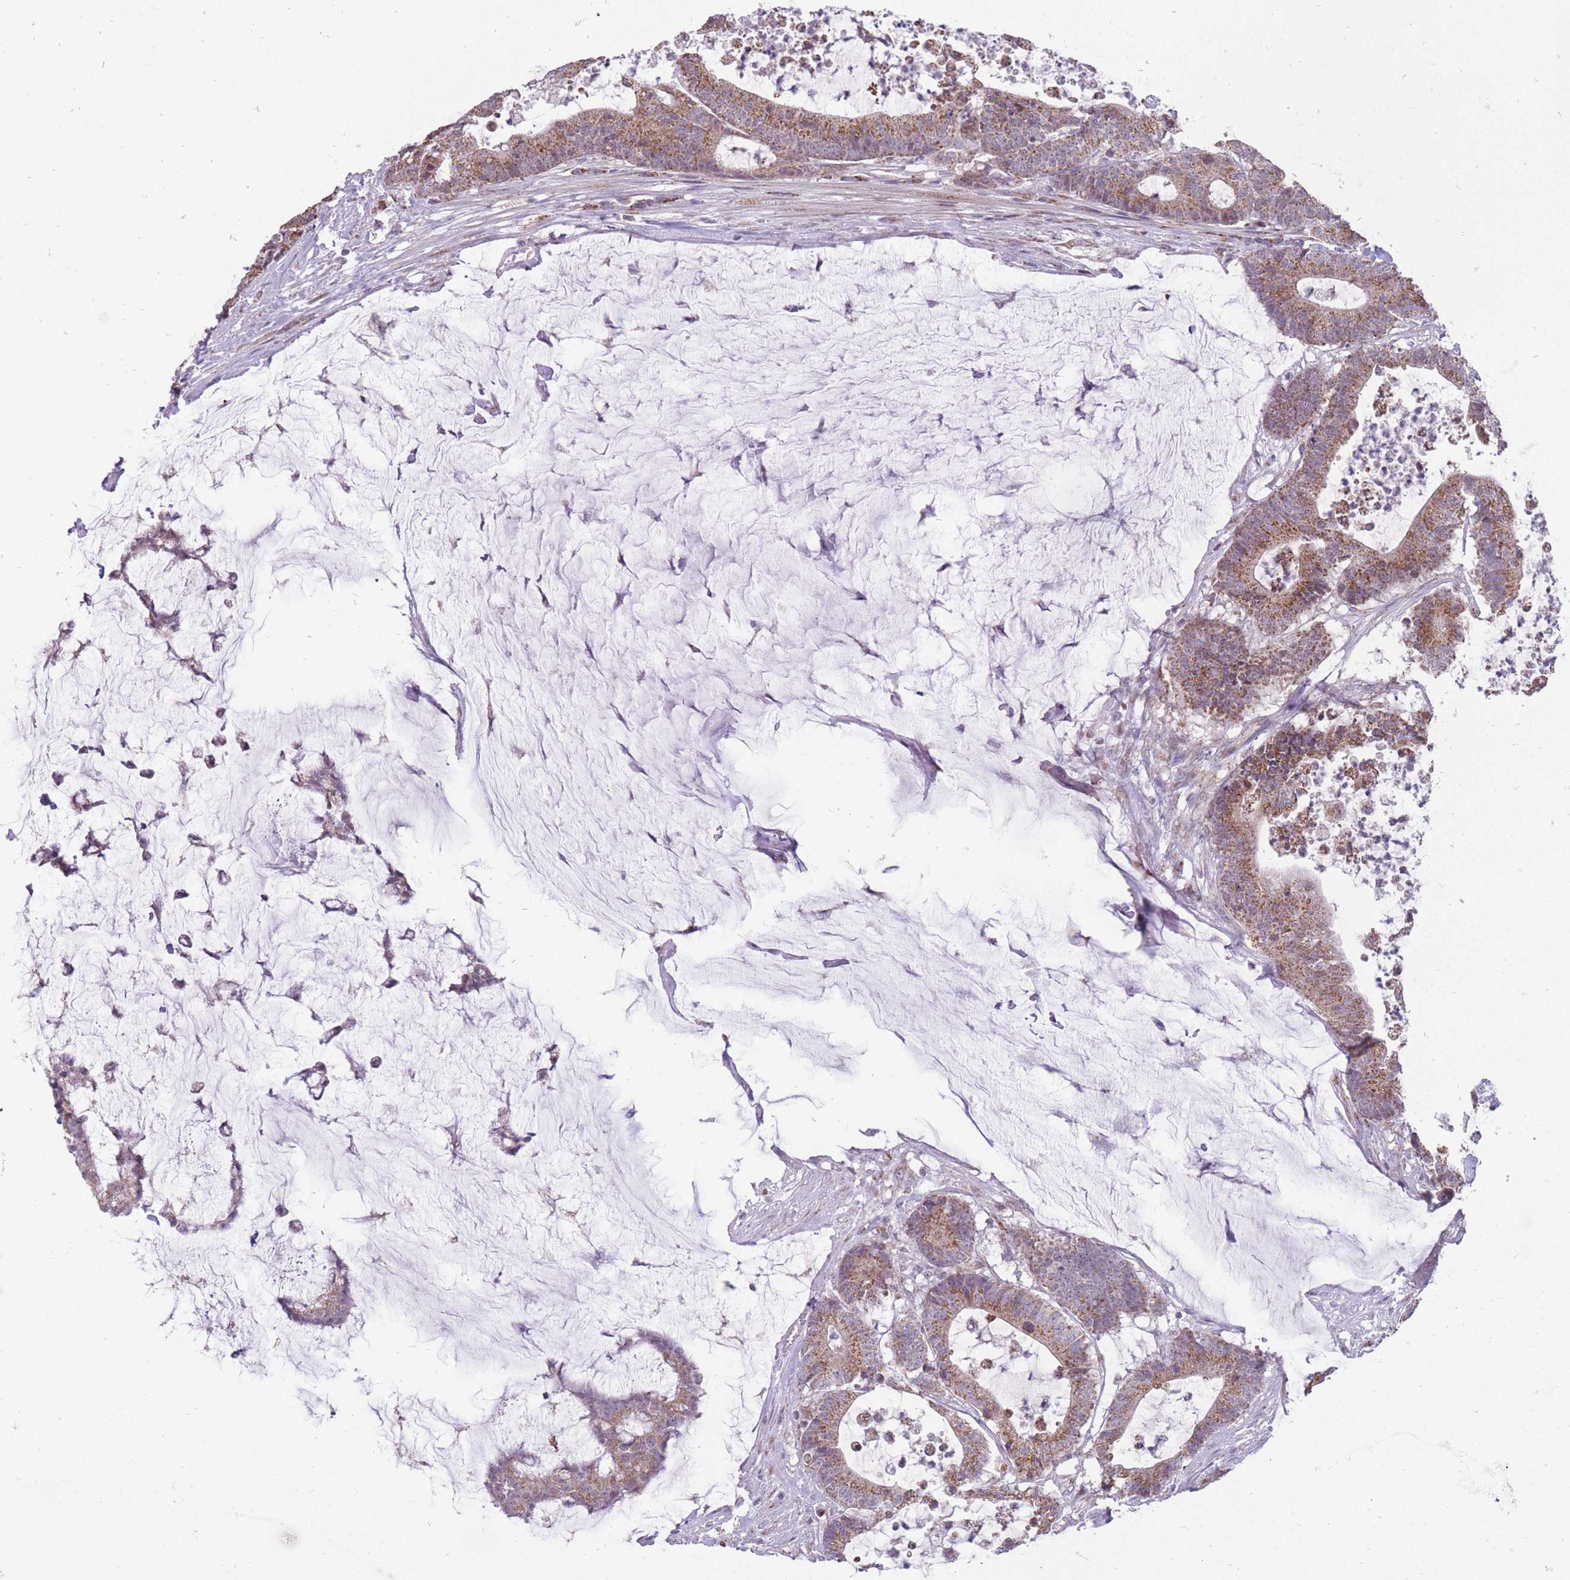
{"staining": {"intensity": "moderate", "quantity": ">75%", "location": "cytoplasmic/membranous"}, "tissue": "colorectal cancer", "cell_type": "Tumor cells", "image_type": "cancer", "snomed": [{"axis": "morphology", "description": "Adenocarcinoma, NOS"}, {"axis": "topography", "description": "Colon"}], "caption": "The histopathology image reveals a brown stain indicating the presence of a protein in the cytoplasmic/membranous of tumor cells in colorectal cancer (adenocarcinoma).", "gene": "NELL1", "patient": {"sex": "female", "age": 84}}